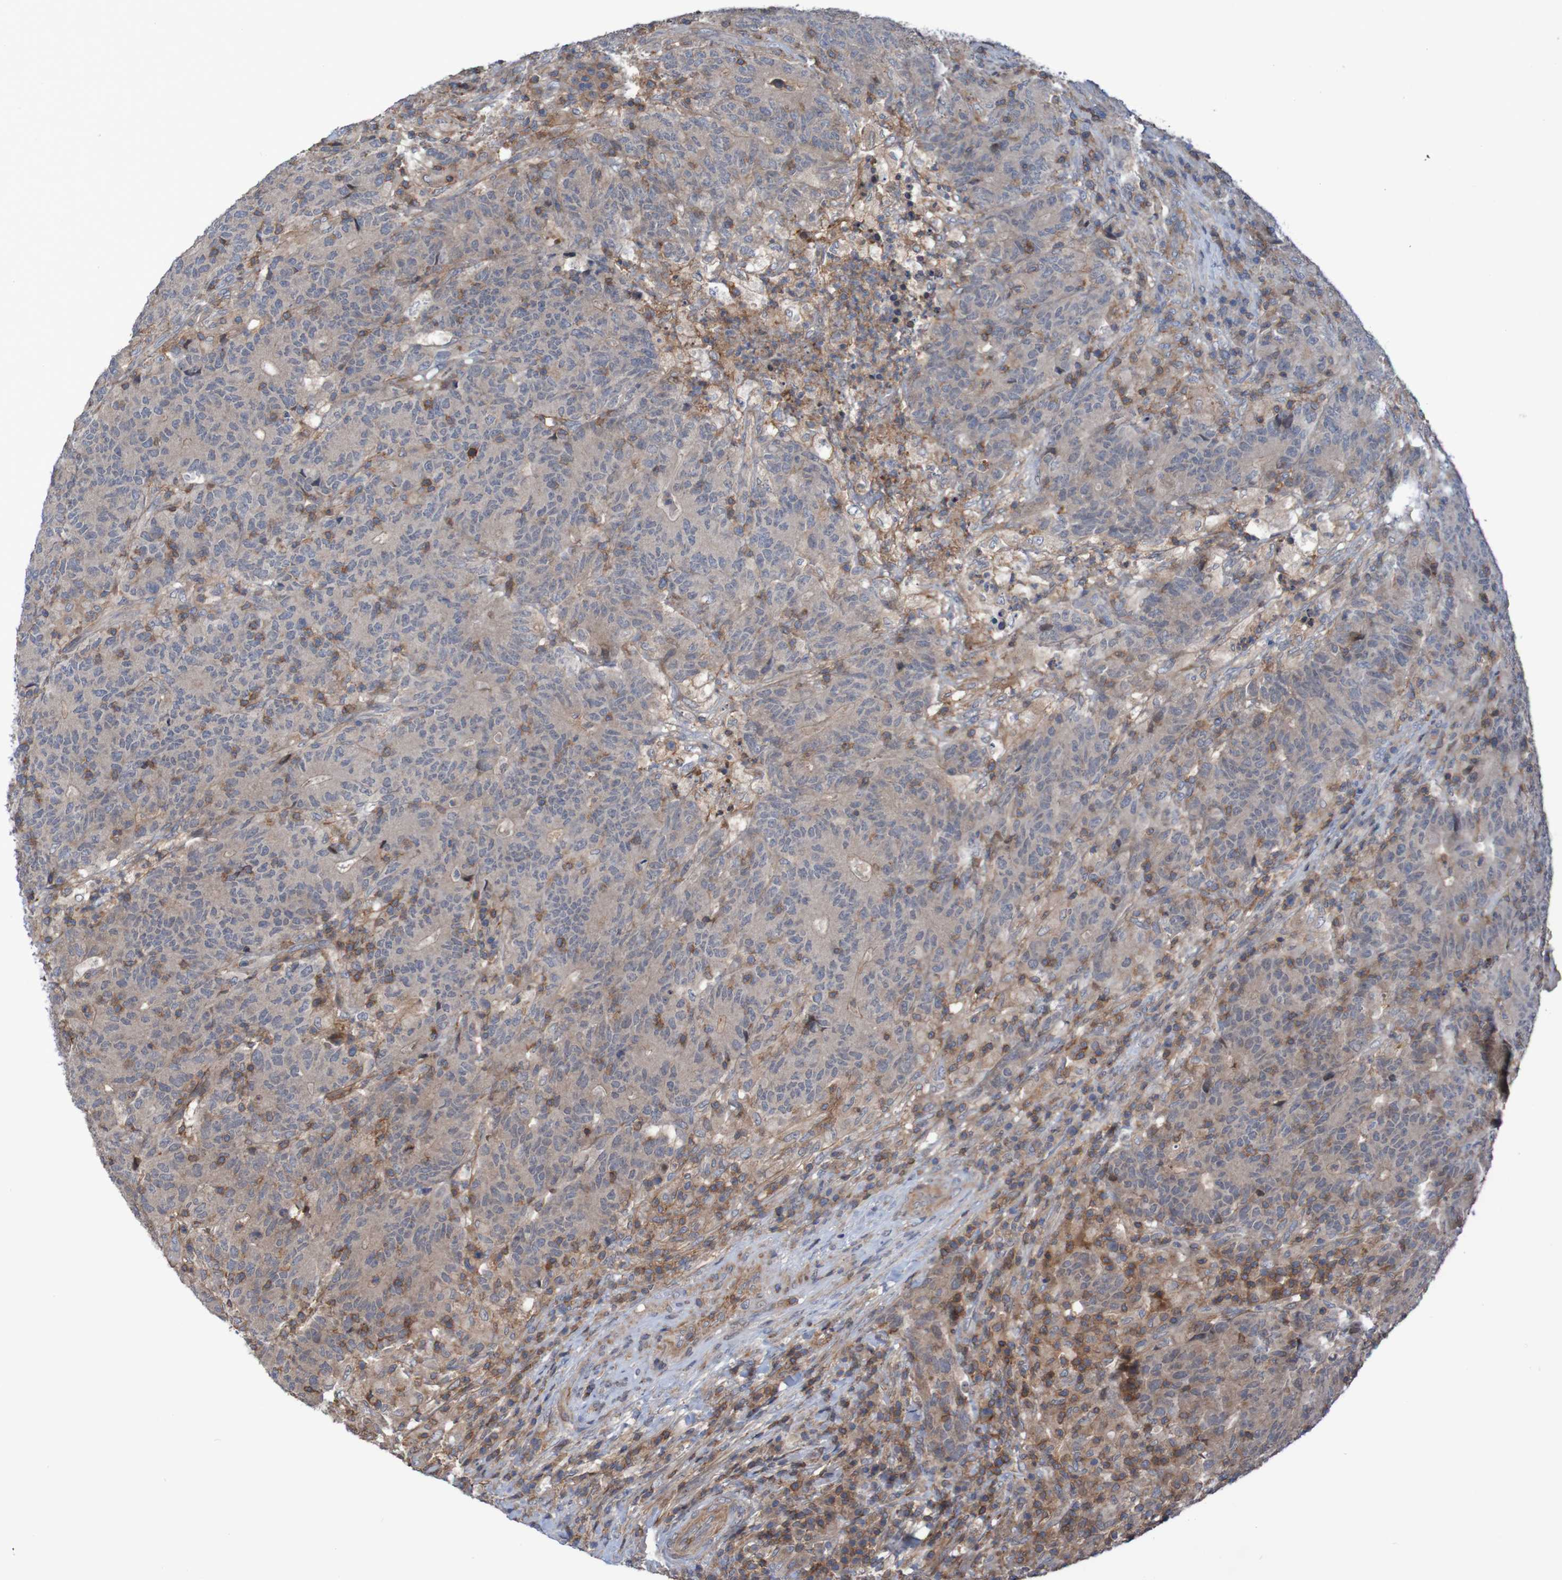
{"staining": {"intensity": "weak", "quantity": ">75%", "location": "cytoplasmic/membranous,nuclear"}, "tissue": "colorectal cancer", "cell_type": "Tumor cells", "image_type": "cancer", "snomed": [{"axis": "morphology", "description": "Normal tissue, NOS"}, {"axis": "morphology", "description": "Adenocarcinoma, NOS"}, {"axis": "topography", "description": "Colon"}], "caption": "Protein expression analysis of human colorectal cancer (adenocarcinoma) reveals weak cytoplasmic/membranous and nuclear positivity in approximately >75% of tumor cells.", "gene": "PDGFB", "patient": {"sex": "female", "age": 75}}